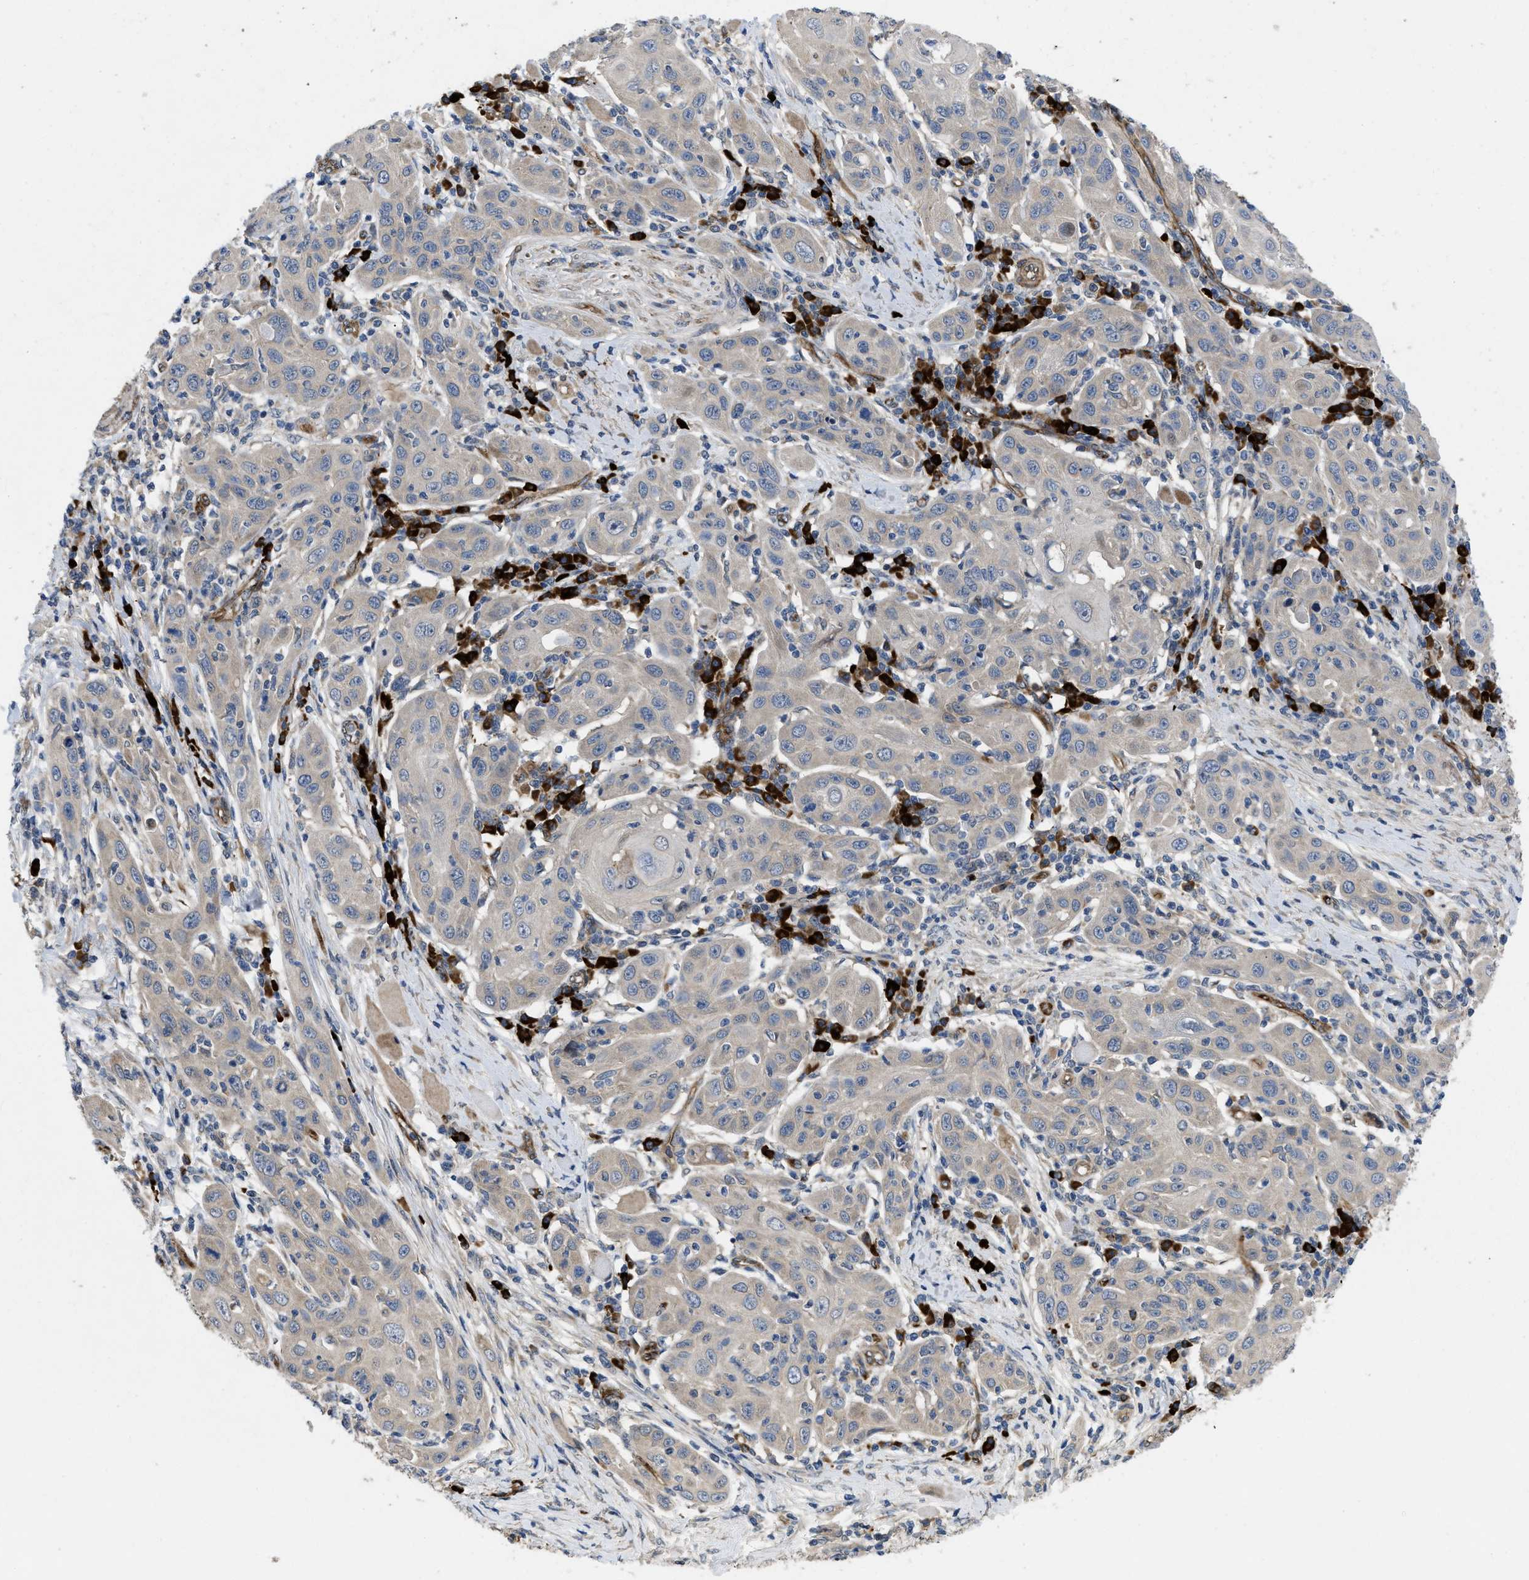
{"staining": {"intensity": "negative", "quantity": "none", "location": "none"}, "tissue": "skin cancer", "cell_type": "Tumor cells", "image_type": "cancer", "snomed": [{"axis": "morphology", "description": "Squamous cell carcinoma, NOS"}, {"axis": "topography", "description": "Skin"}], "caption": "Immunohistochemistry (IHC) photomicrograph of human skin cancer stained for a protein (brown), which exhibits no staining in tumor cells.", "gene": "HSPA12B", "patient": {"sex": "female", "age": 88}}